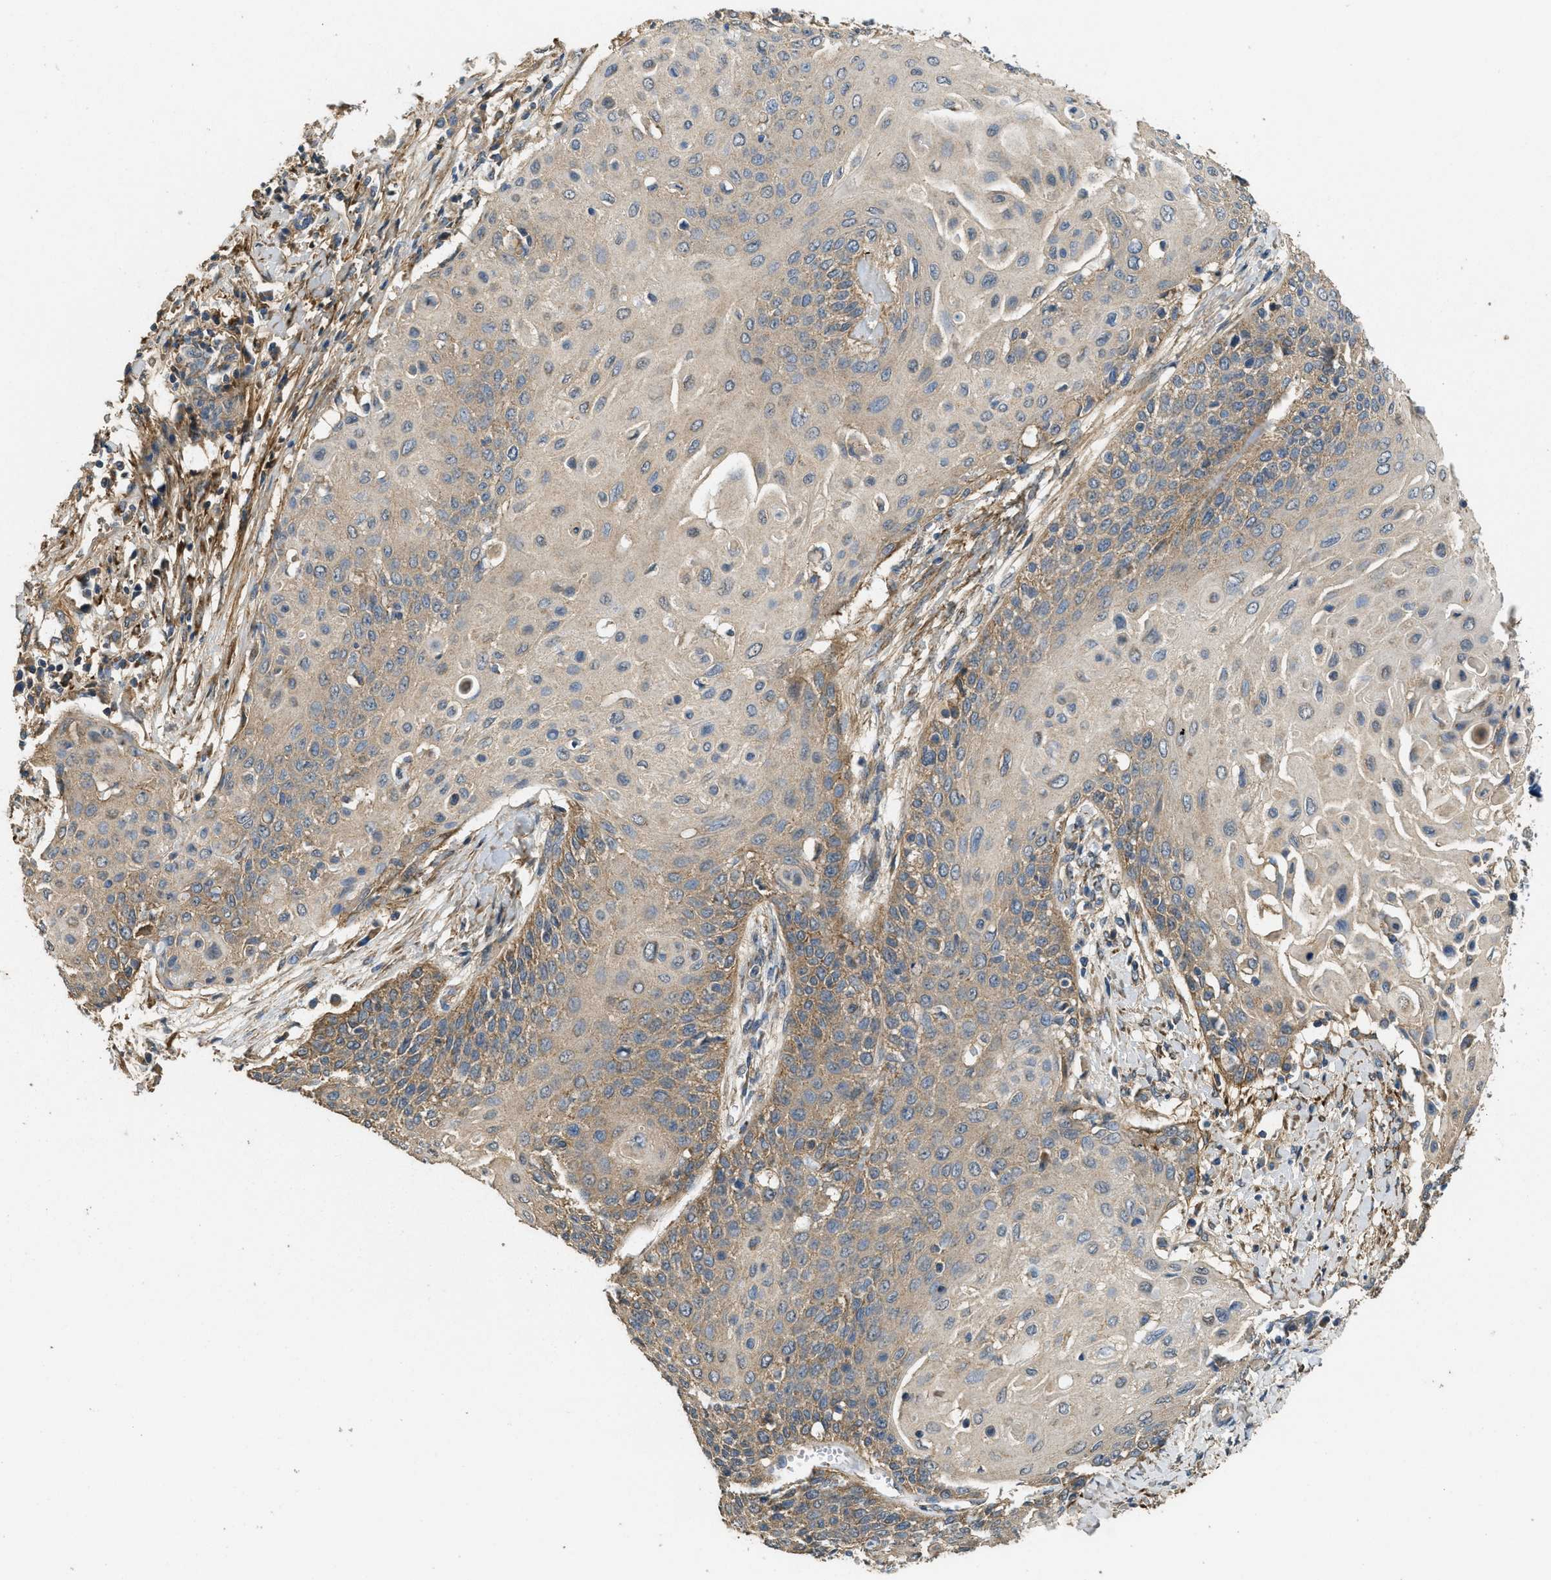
{"staining": {"intensity": "weak", "quantity": ">75%", "location": "cytoplasmic/membranous"}, "tissue": "cervical cancer", "cell_type": "Tumor cells", "image_type": "cancer", "snomed": [{"axis": "morphology", "description": "Squamous cell carcinoma, NOS"}, {"axis": "topography", "description": "Cervix"}], "caption": "Brown immunohistochemical staining in cervical cancer (squamous cell carcinoma) exhibits weak cytoplasmic/membranous staining in approximately >75% of tumor cells. Nuclei are stained in blue.", "gene": "THBS2", "patient": {"sex": "female", "age": 39}}